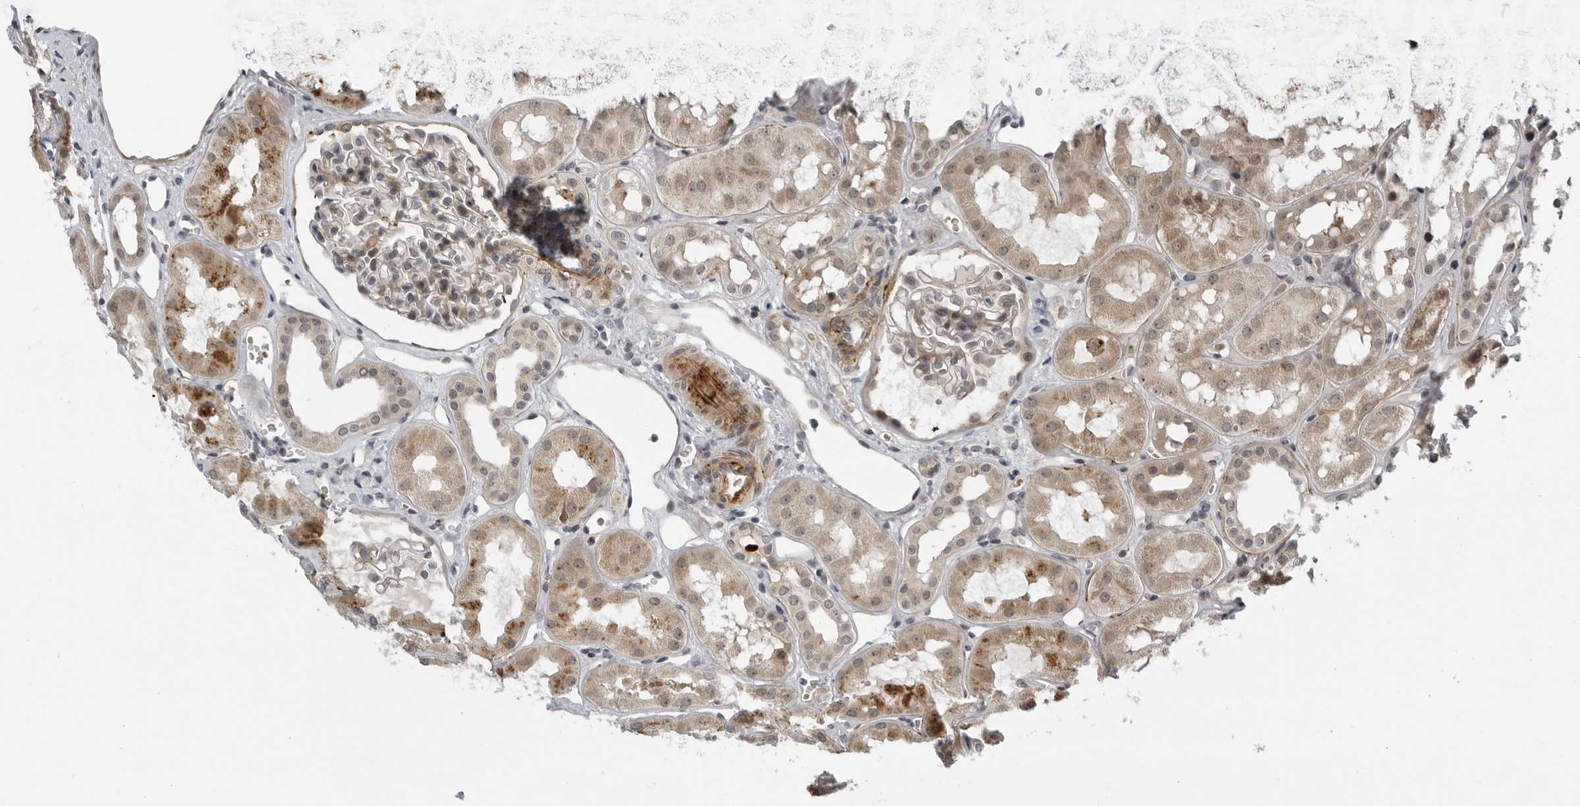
{"staining": {"intensity": "weak", "quantity": "25%-75%", "location": "cytoplasmic/membranous"}, "tissue": "kidney", "cell_type": "Cells in glomeruli", "image_type": "normal", "snomed": [{"axis": "morphology", "description": "Normal tissue, NOS"}, {"axis": "topography", "description": "Kidney"}], "caption": "Immunohistochemistry (IHC) (DAB) staining of normal kidney reveals weak cytoplasmic/membranous protein staining in approximately 25%-75% of cells in glomeruli. Using DAB (brown) and hematoxylin (blue) stains, captured at high magnification using brightfield microscopy.", "gene": "ALPK2", "patient": {"sex": "male", "age": 16}}